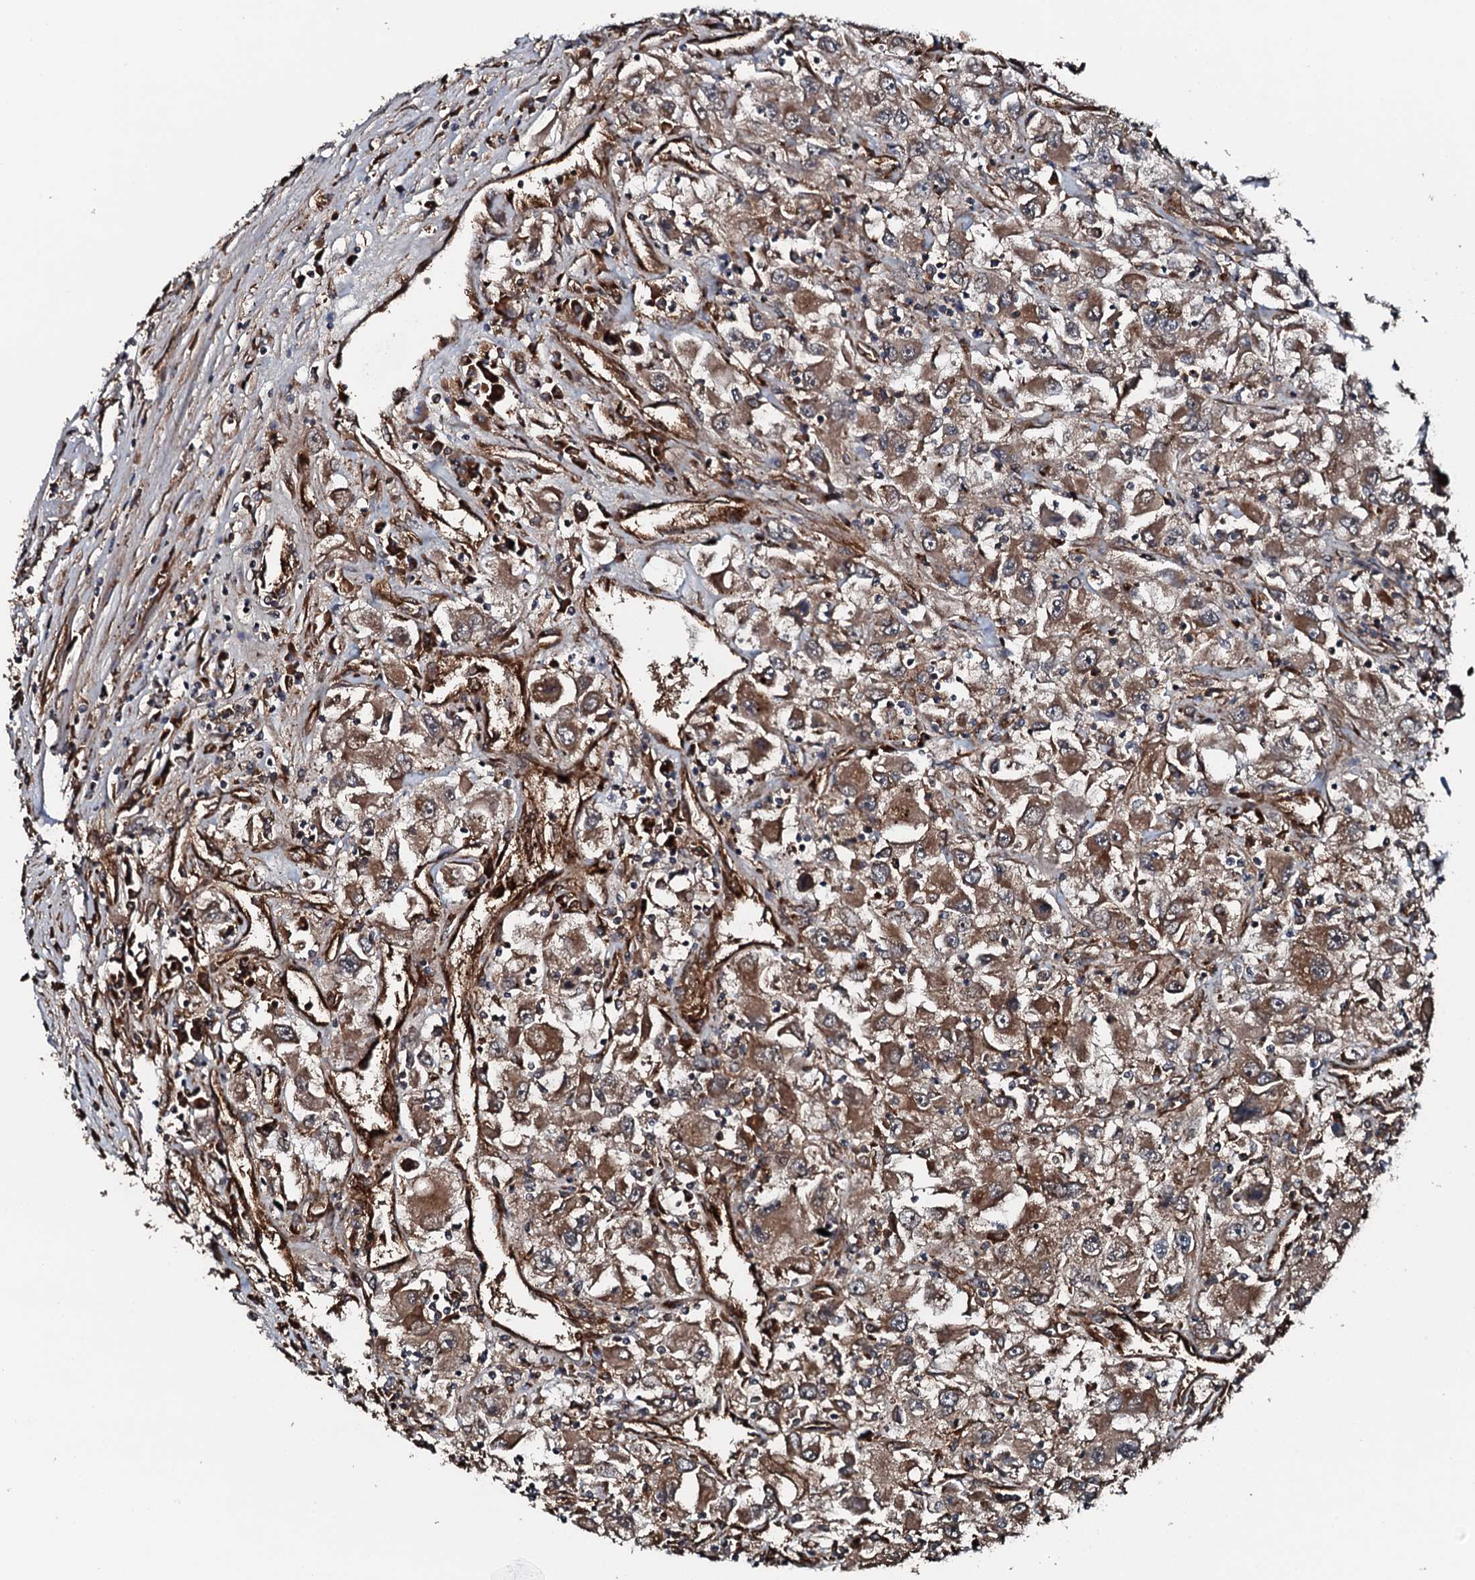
{"staining": {"intensity": "moderate", "quantity": ">75%", "location": "cytoplasmic/membranous"}, "tissue": "renal cancer", "cell_type": "Tumor cells", "image_type": "cancer", "snomed": [{"axis": "morphology", "description": "Adenocarcinoma, NOS"}, {"axis": "topography", "description": "Kidney"}], "caption": "Protein staining of renal cancer (adenocarcinoma) tissue shows moderate cytoplasmic/membranous staining in about >75% of tumor cells.", "gene": "FLYWCH1", "patient": {"sex": "female", "age": 52}}